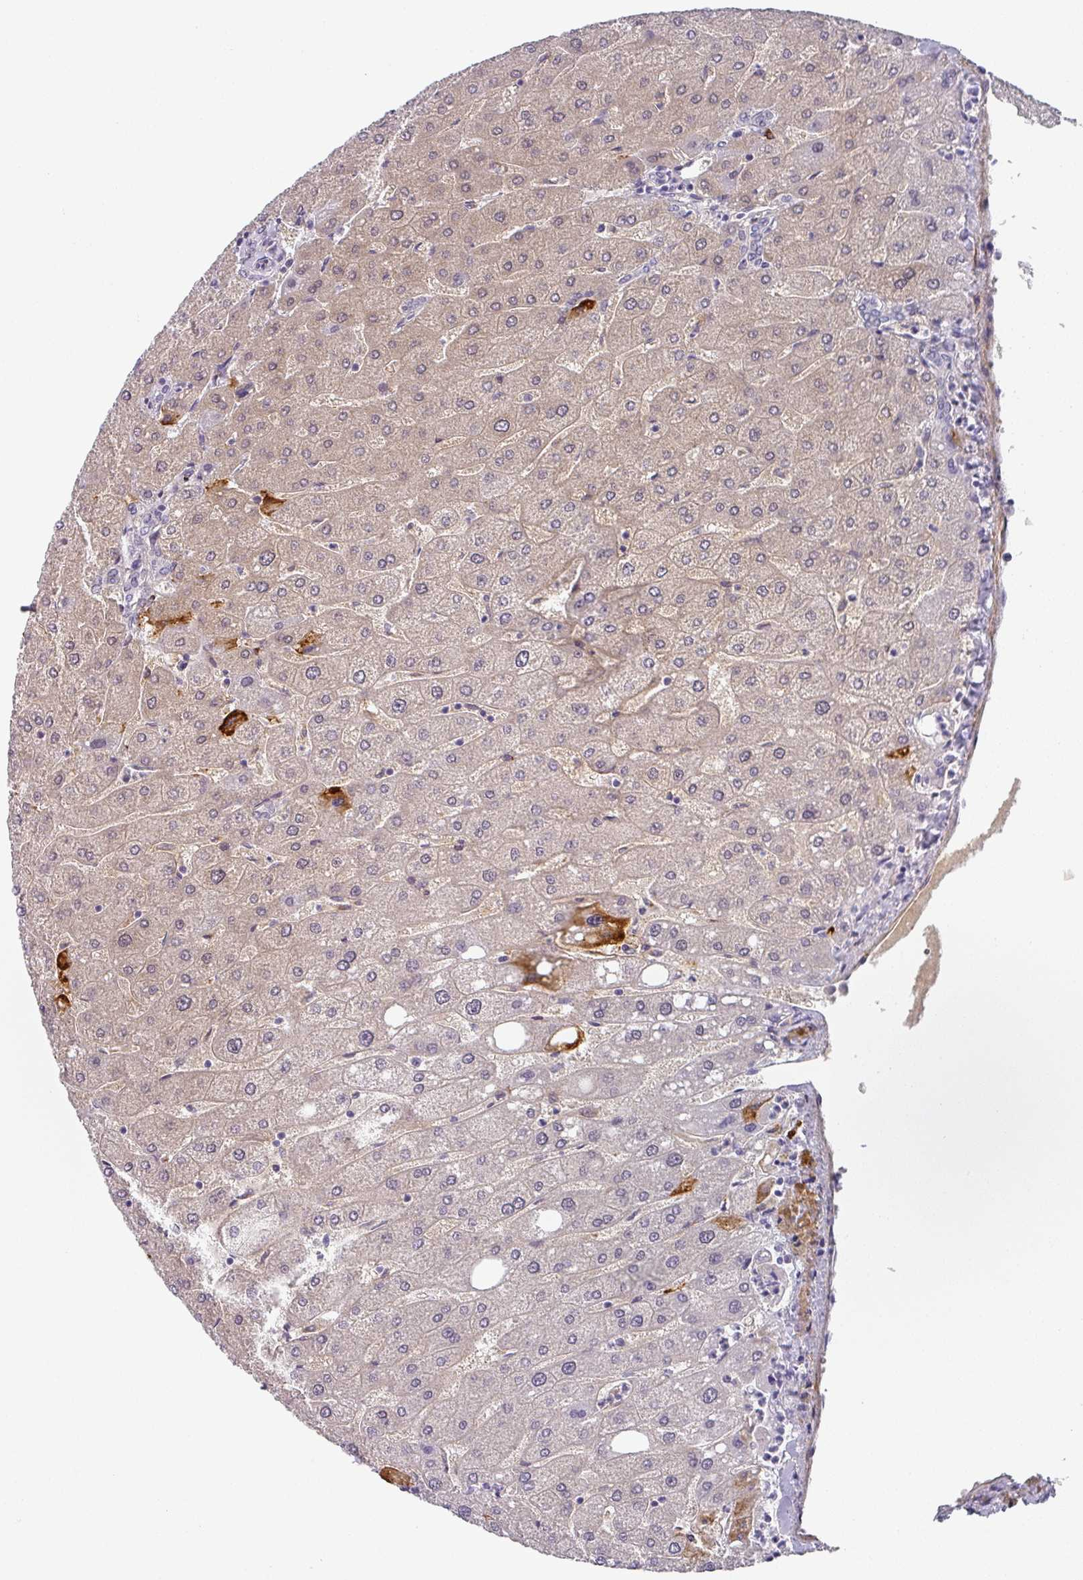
{"staining": {"intensity": "negative", "quantity": "none", "location": "none"}, "tissue": "liver", "cell_type": "Cholangiocytes", "image_type": "normal", "snomed": [{"axis": "morphology", "description": "Normal tissue, NOS"}, {"axis": "topography", "description": "Liver"}], "caption": "Immunohistochemistry image of benign liver stained for a protein (brown), which shows no expression in cholangiocytes.", "gene": "C1QB", "patient": {"sex": "male", "age": 67}}